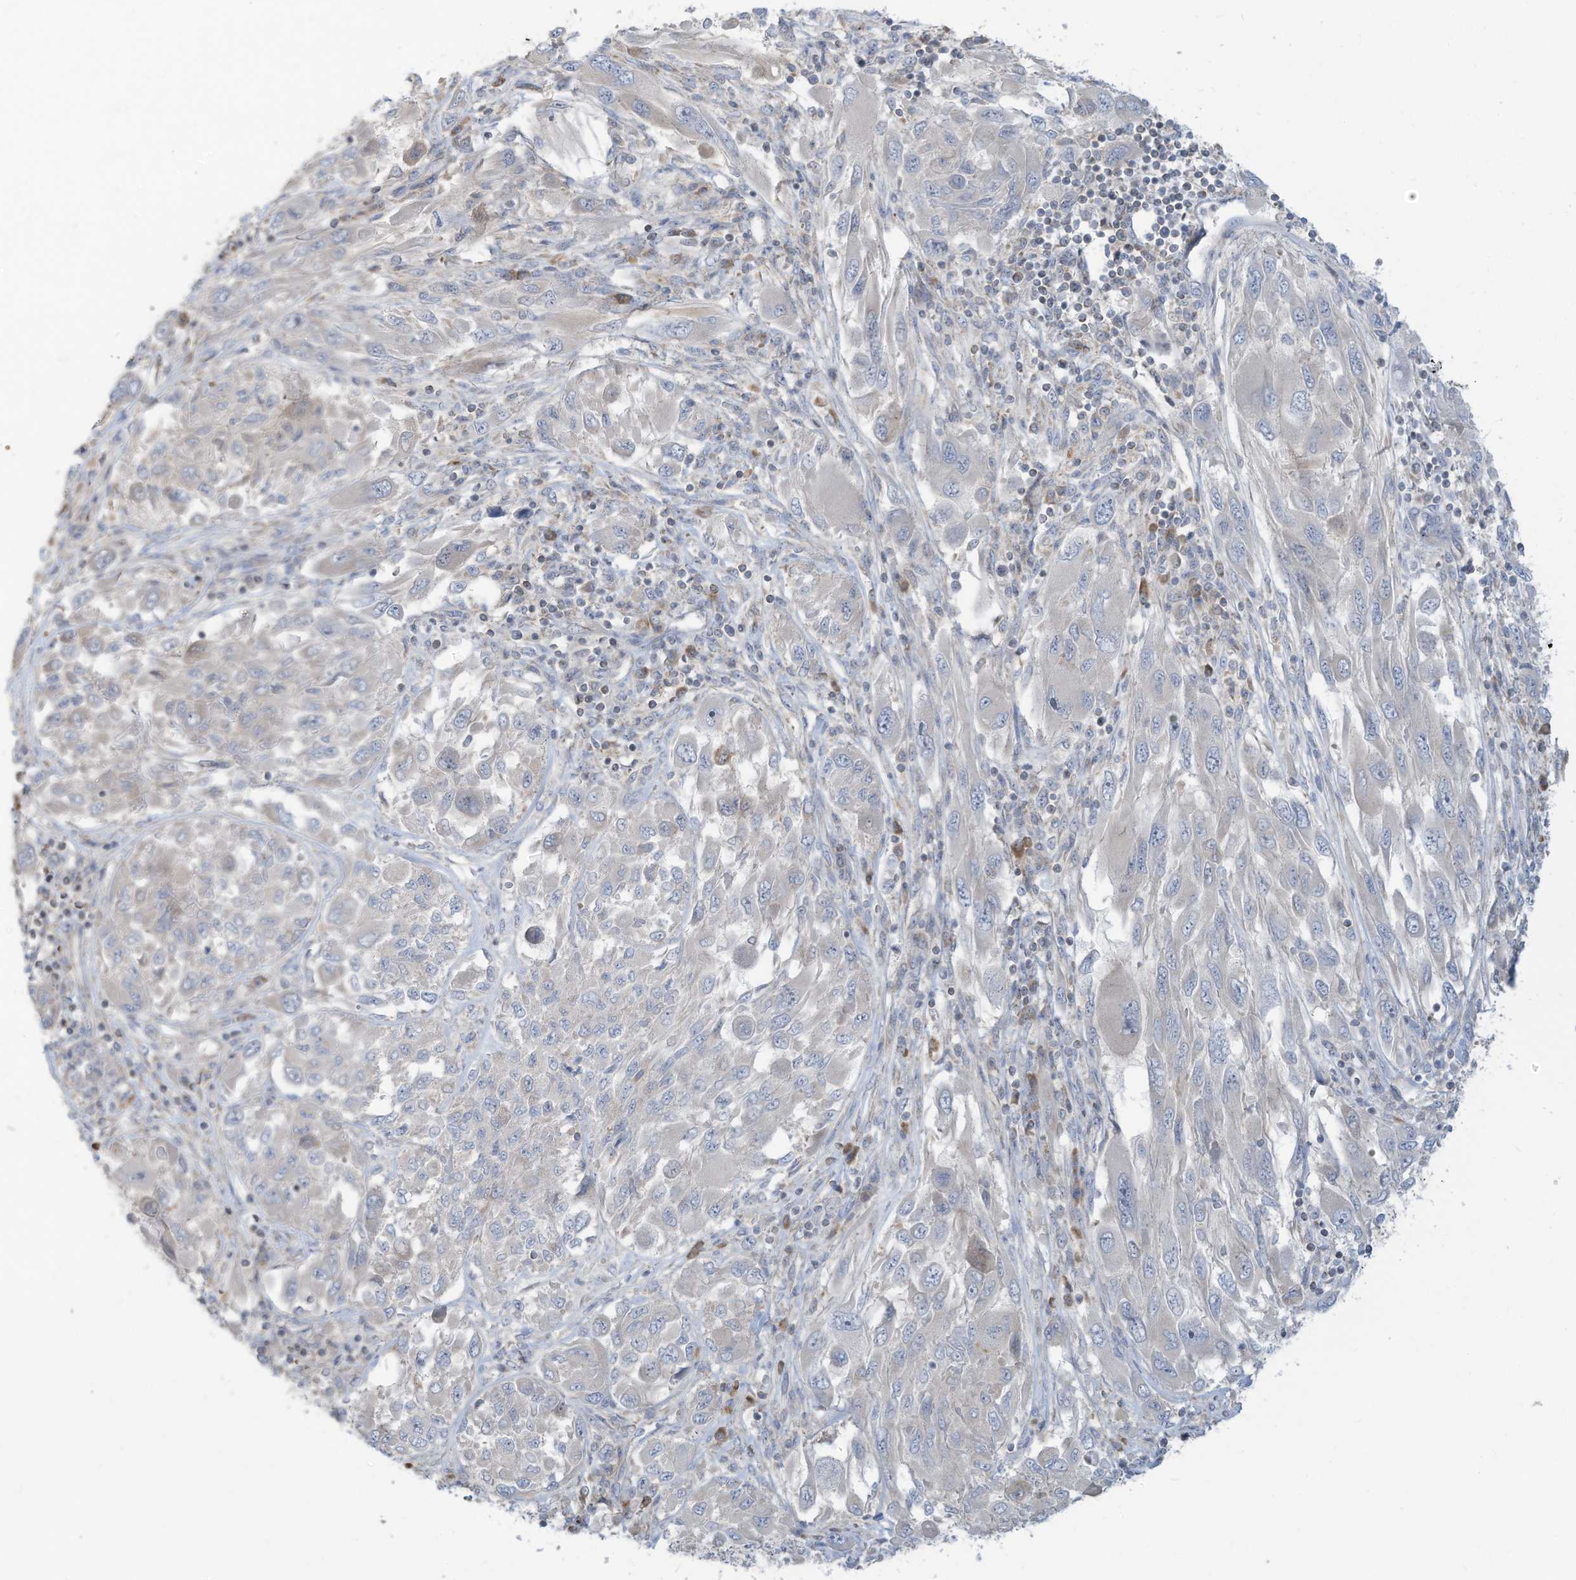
{"staining": {"intensity": "negative", "quantity": "none", "location": "none"}, "tissue": "melanoma", "cell_type": "Tumor cells", "image_type": "cancer", "snomed": [{"axis": "morphology", "description": "Malignant melanoma, NOS"}, {"axis": "topography", "description": "Skin"}], "caption": "An immunohistochemistry (IHC) micrograph of melanoma is shown. There is no staining in tumor cells of melanoma.", "gene": "GTPBP2", "patient": {"sex": "female", "age": 91}}